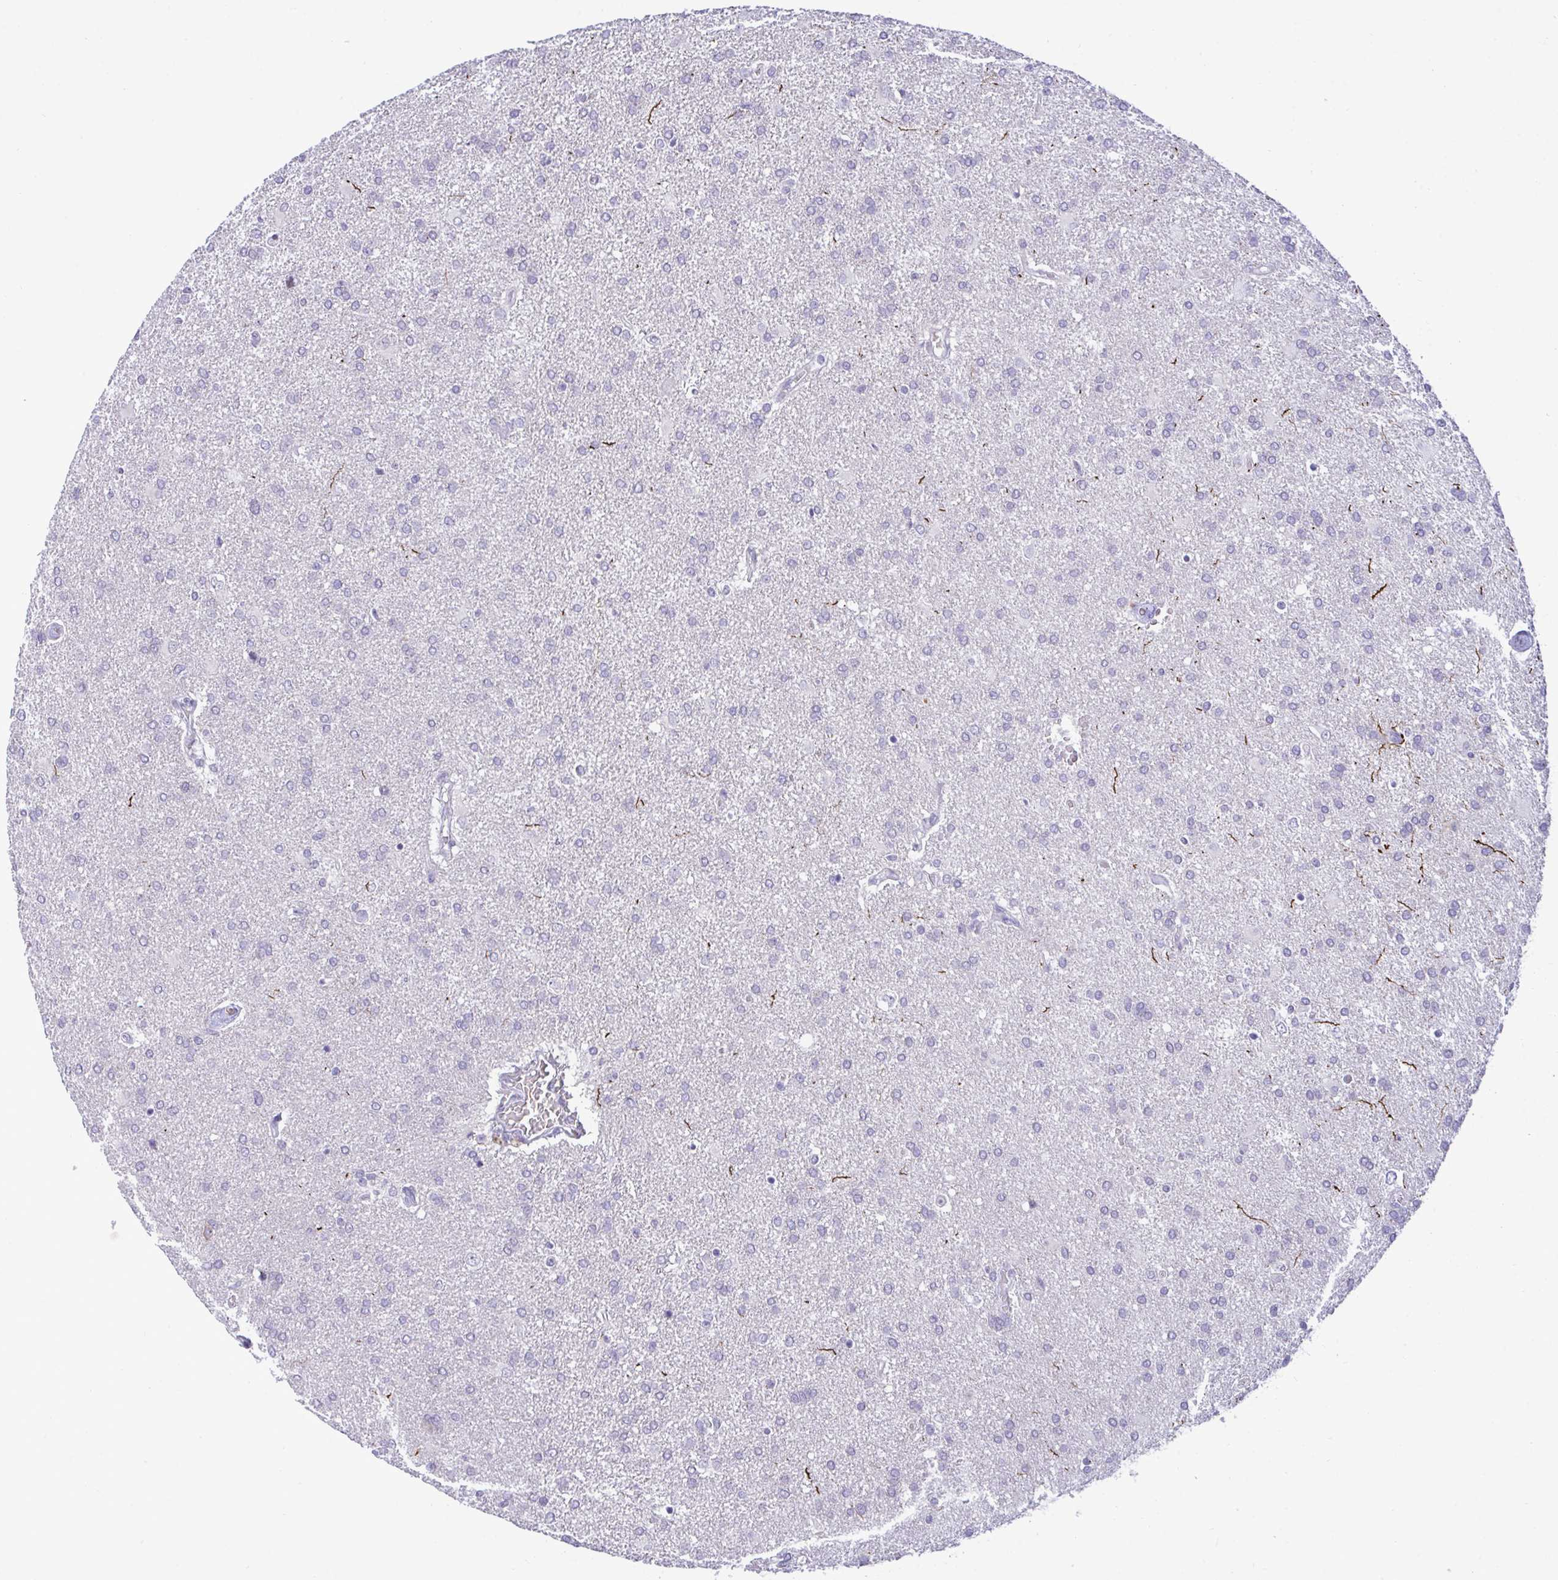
{"staining": {"intensity": "negative", "quantity": "none", "location": "none"}, "tissue": "glioma", "cell_type": "Tumor cells", "image_type": "cancer", "snomed": [{"axis": "morphology", "description": "Glioma, malignant, High grade"}, {"axis": "topography", "description": "Brain"}], "caption": "A histopathology image of human glioma is negative for staining in tumor cells. Nuclei are stained in blue.", "gene": "EPOP", "patient": {"sex": "male", "age": 68}}